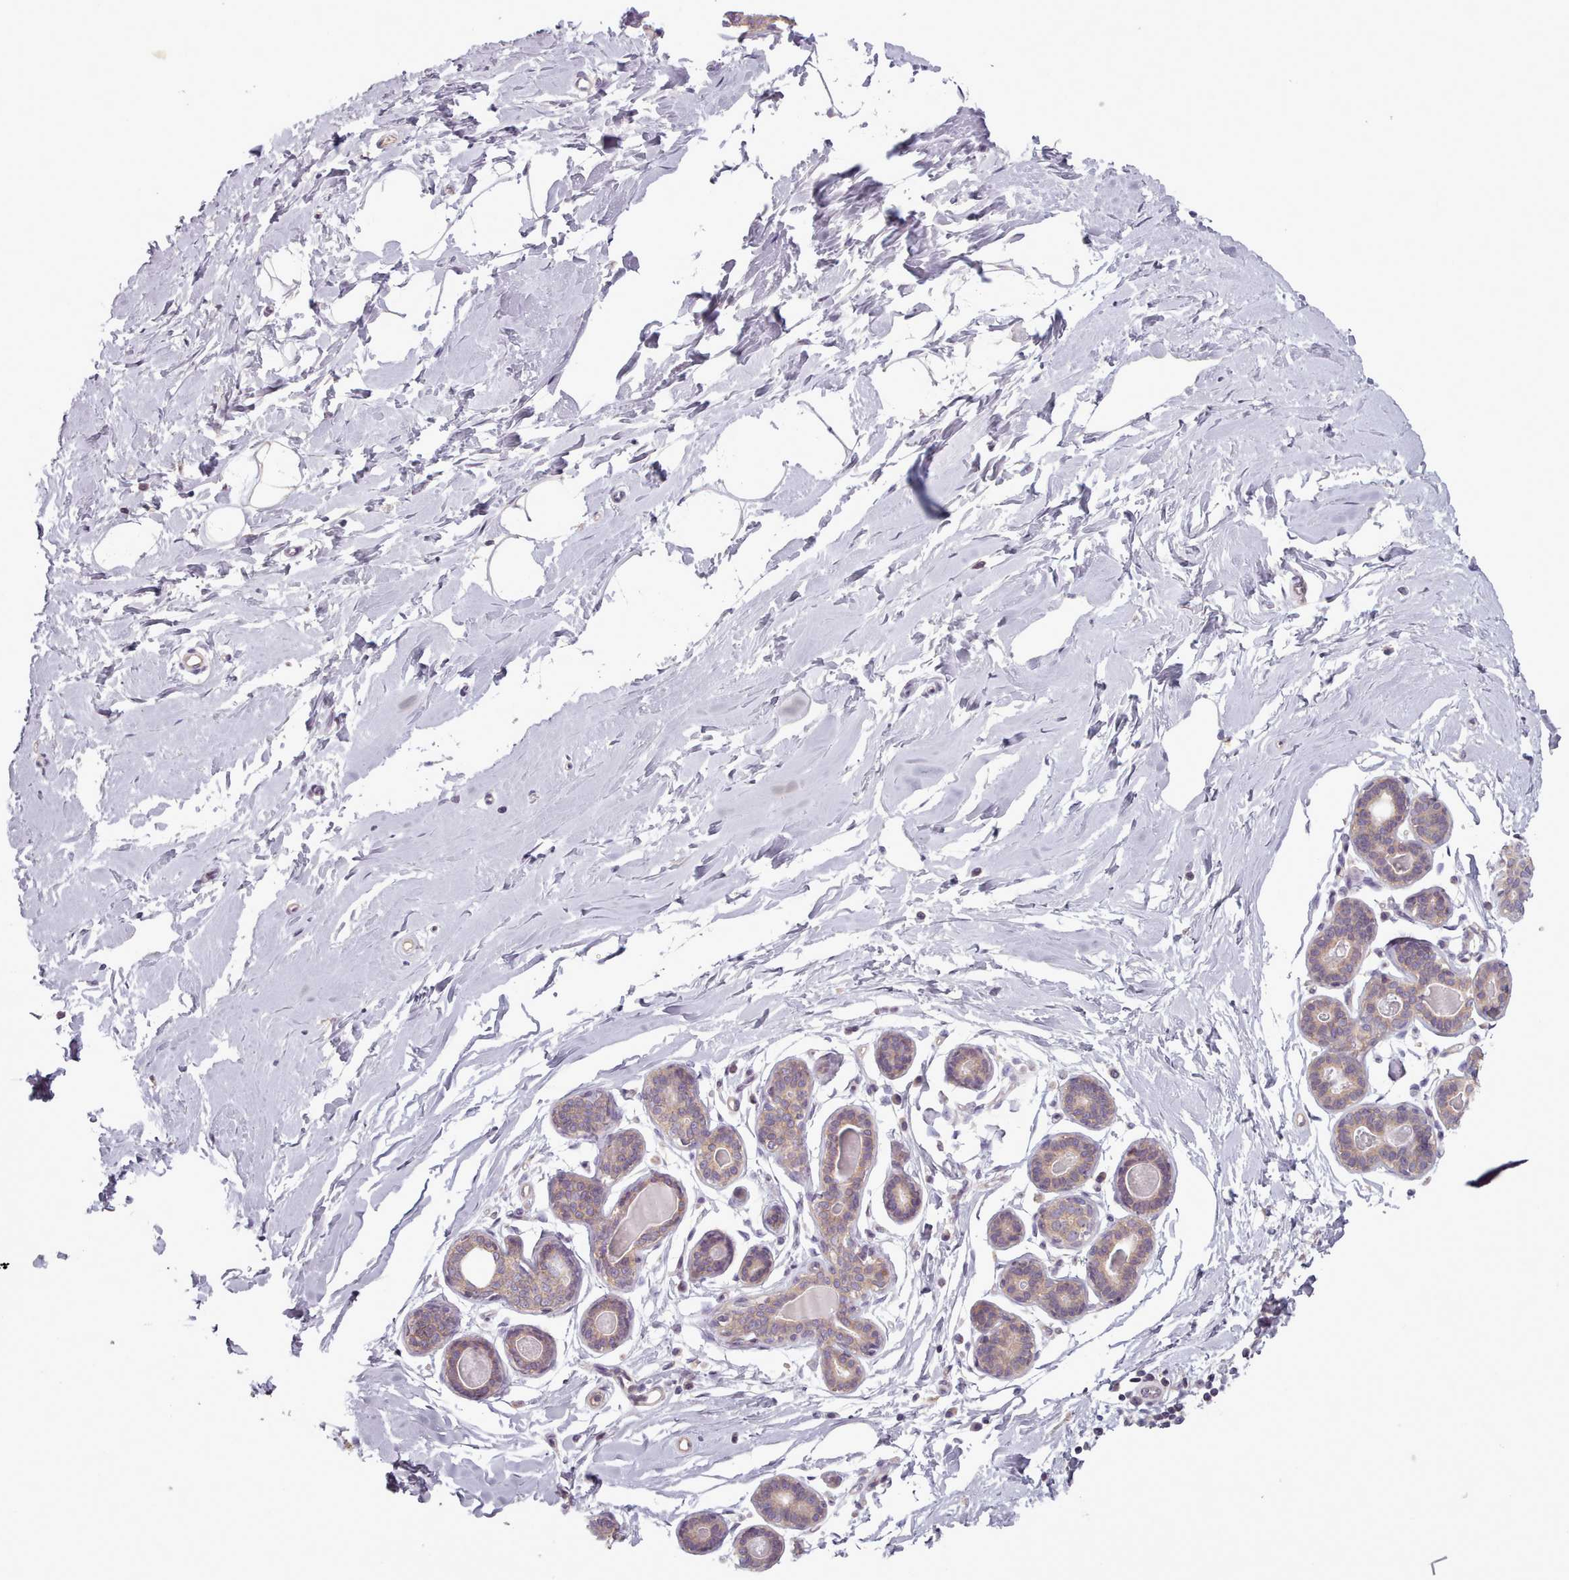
{"staining": {"intensity": "negative", "quantity": "none", "location": "none"}, "tissue": "breast", "cell_type": "Adipocytes", "image_type": "normal", "snomed": [{"axis": "morphology", "description": "Normal tissue, NOS"}, {"axis": "topography", "description": "Breast"}], "caption": "Immunohistochemistry of unremarkable breast demonstrates no positivity in adipocytes.", "gene": "NT5DC2", "patient": {"sex": "female", "age": 23}}